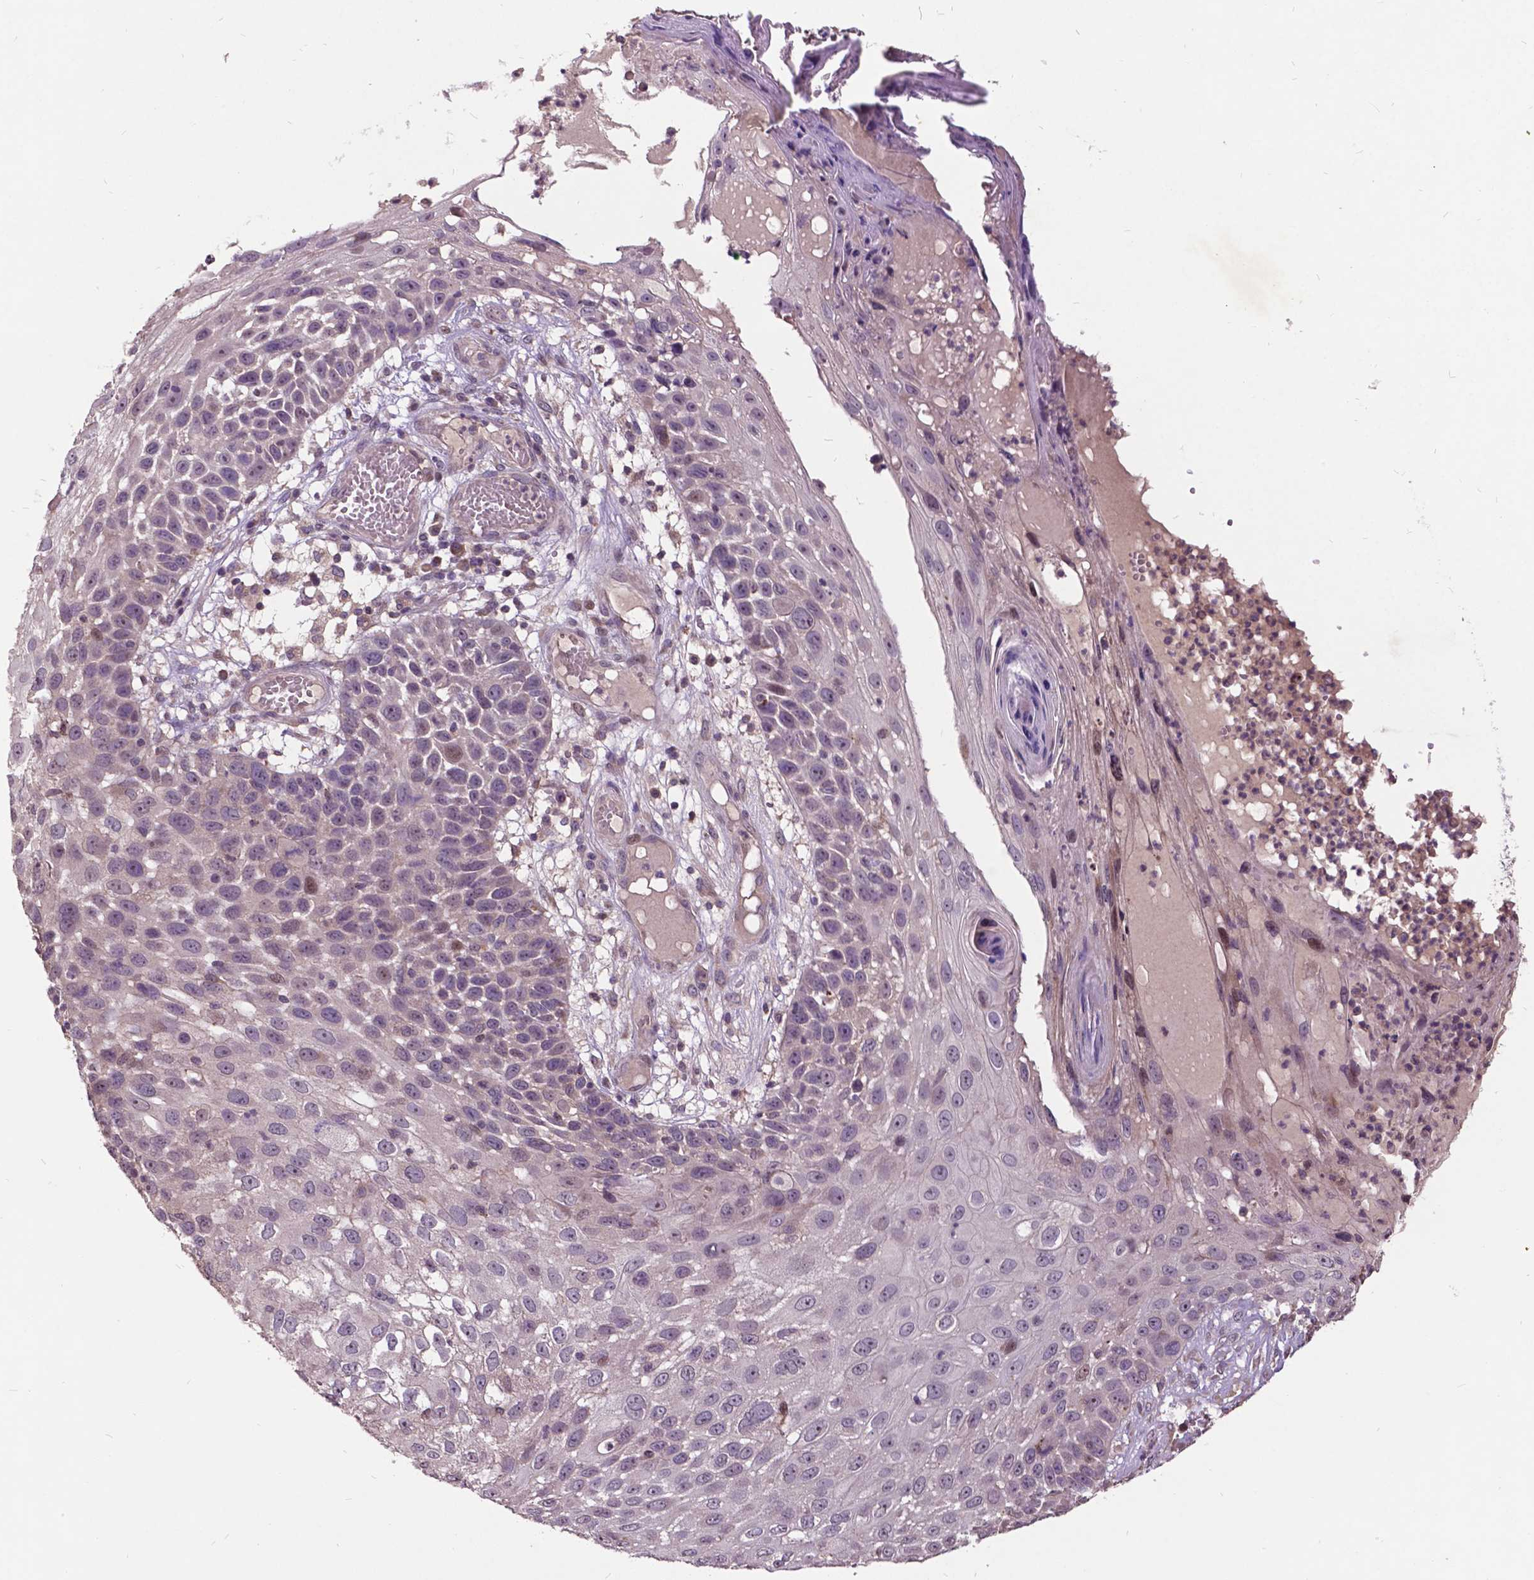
{"staining": {"intensity": "negative", "quantity": "none", "location": "none"}, "tissue": "skin cancer", "cell_type": "Tumor cells", "image_type": "cancer", "snomed": [{"axis": "morphology", "description": "Squamous cell carcinoma, NOS"}, {"axis": "topography", "description": "Skin"}], "caption": "Immunohistochemistry of skin cancer (squamous cell carcinoma) displays no staining in tumor cells.", "gene": "AP1S3", "patient": {"sex": "male", "age": 92}}